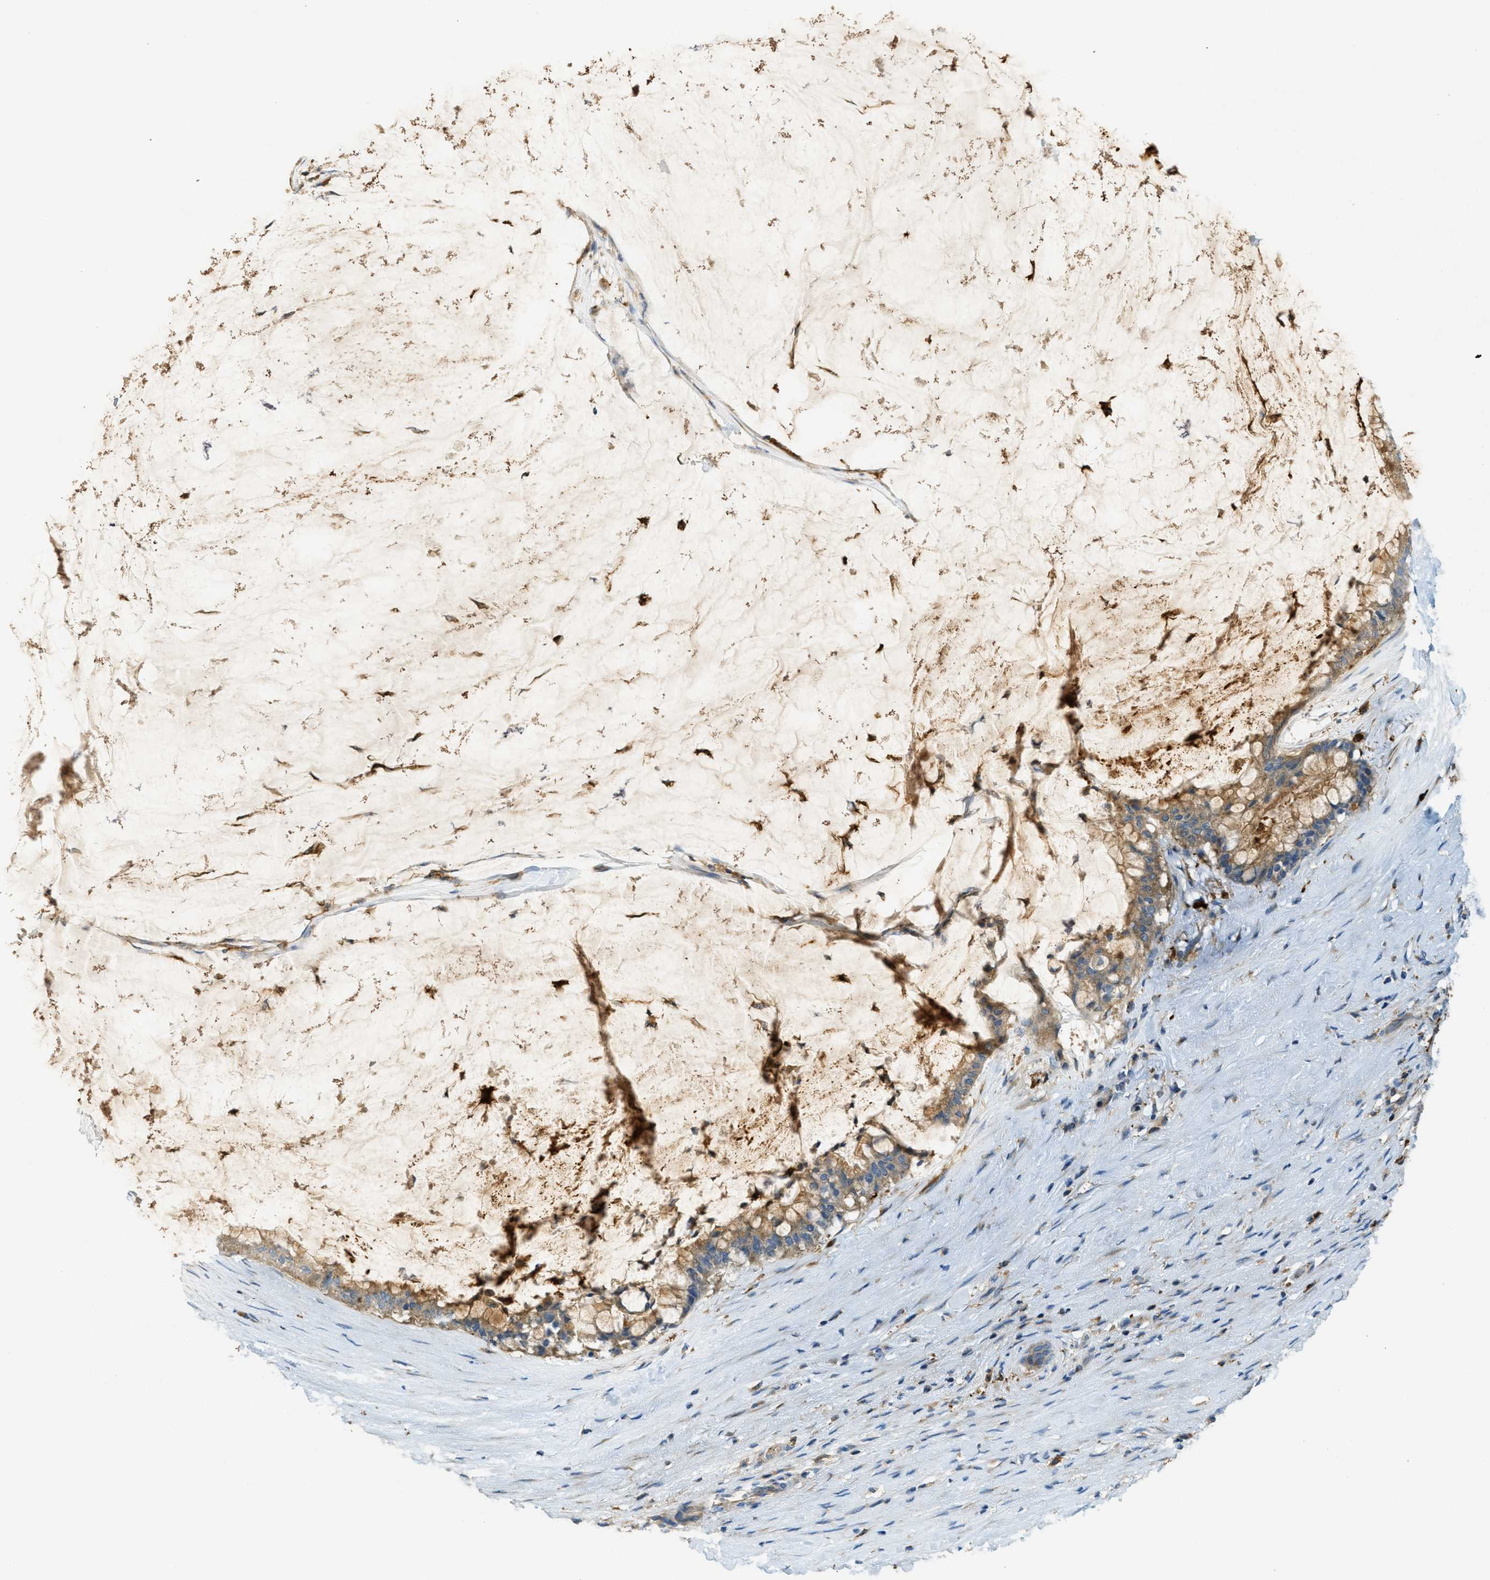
{"staining": {"intensity": "moderate", "quantity": ">75%", "location": "cytoplasmic/membranous"}, "tissue": "pancreatic cancer", "cell_type": "Tumor cells", "image_type": "cancer", "snomed": [{"axis": "morphology", "description": "Adenocarcinoma, NOS"}, {"axis": "topography", "description": "Pancreas"}], "caption": "Pancreatic cancer (adenocarcinoma) was stained to show a protein in brown. There is medium levels of moderate cytoplasmic/membranous staining in approximately >75% of tumor cells.", "gene": "RFFL", "patient": {"sex": "male", "age": 41}}